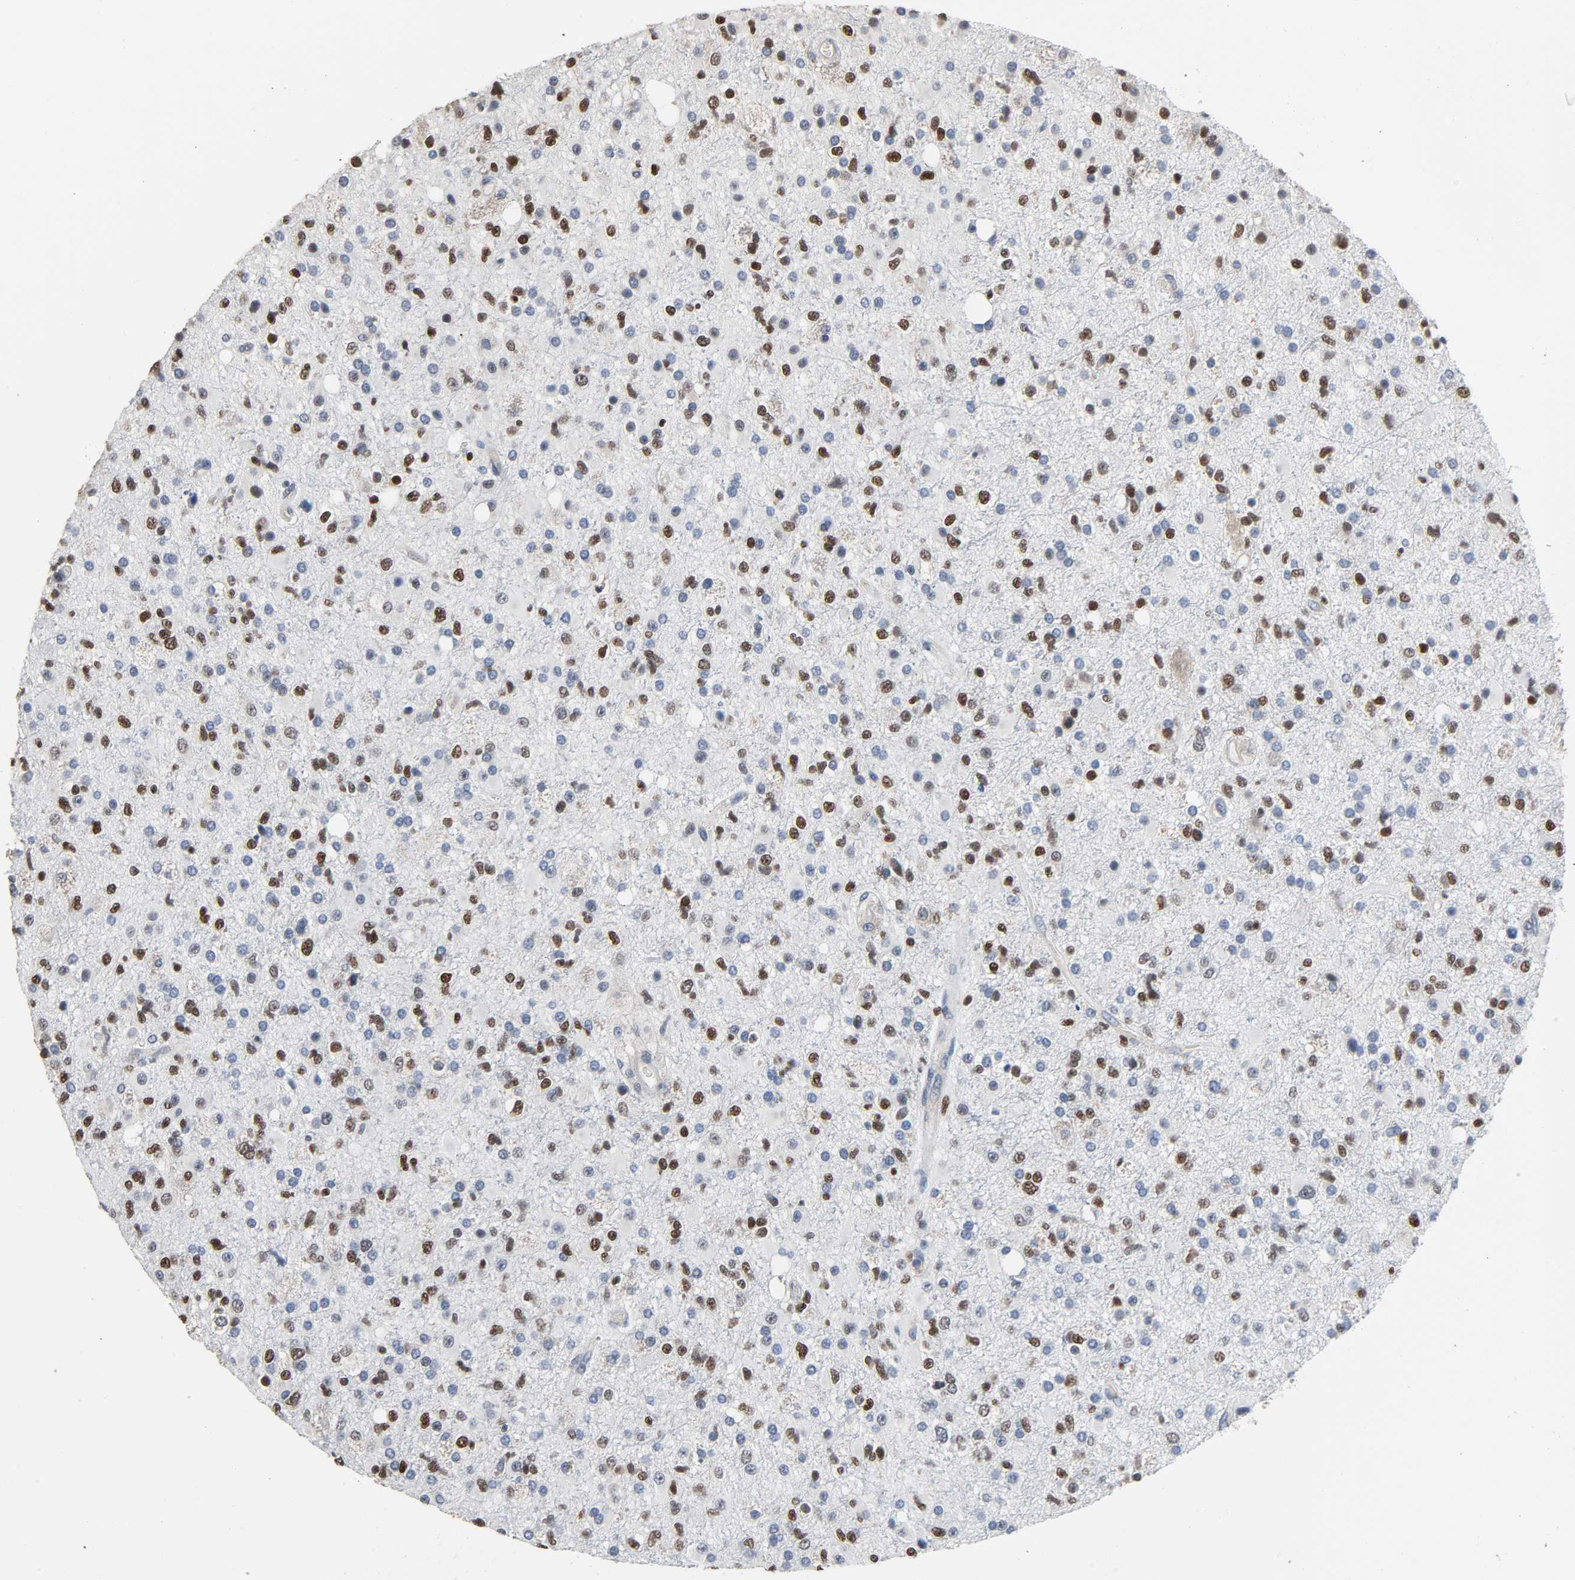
{"staining": {"intensity": "strong", "quantity": "25%-75%", "location": "nuclear"}, "tissue": "glioma", "cell_type": "Tumor cells", "image_type": "cancer", "snomed": [{"axis": "morphology", "description": "Glioma, malignant, High grade"}, {"axis": "topography", "description": "Brain"}], "caption": "Strong nuclear protein positivity is identified in approximately 25%-75% of tumor cells in malignant glioma (high-grade).", "gene": "SOX6", "patient": {"sex": "male", "age": 33}}